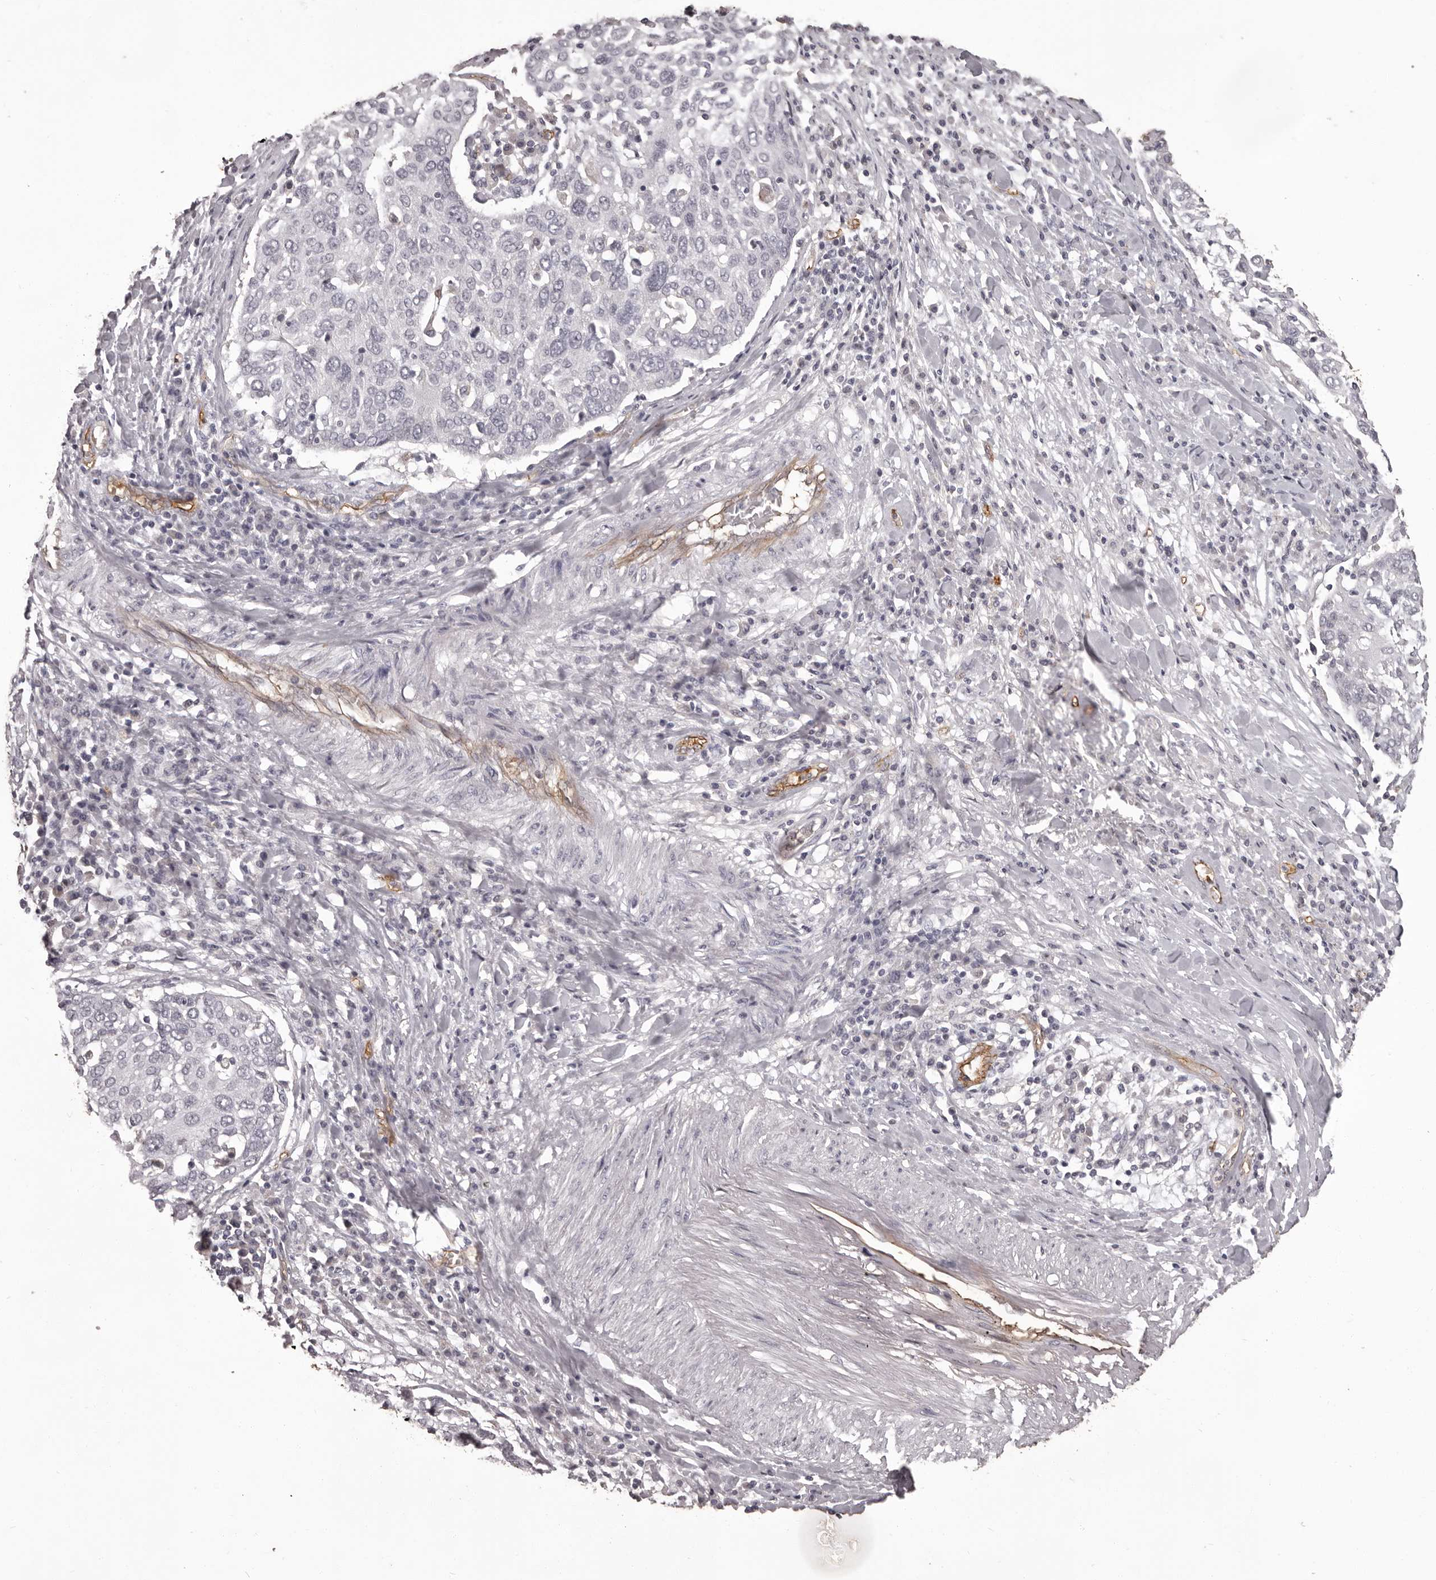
{"staining": {"intensity": "negative", "quantity": "none", "location": "none"}, "tissue": "lung cancer", "cell_type": "Tumor cells", "image_type": "cancer", "snomed": [{"axis": "morphology", "description": "Squamous cell carcinoma, NOS"}, {"axis": "topography", "description": "Lung"}], "caption": "Micrograph shows no significant protein expression in tumor cells of lung cancer. The staining is performed using DAB (3,3'-diaminobenzidine) brown chromogen with nuclei counter-stained in using hematoxylin.", "gene": "GPR78", "patient": {"sex": "male", "age": 65}}